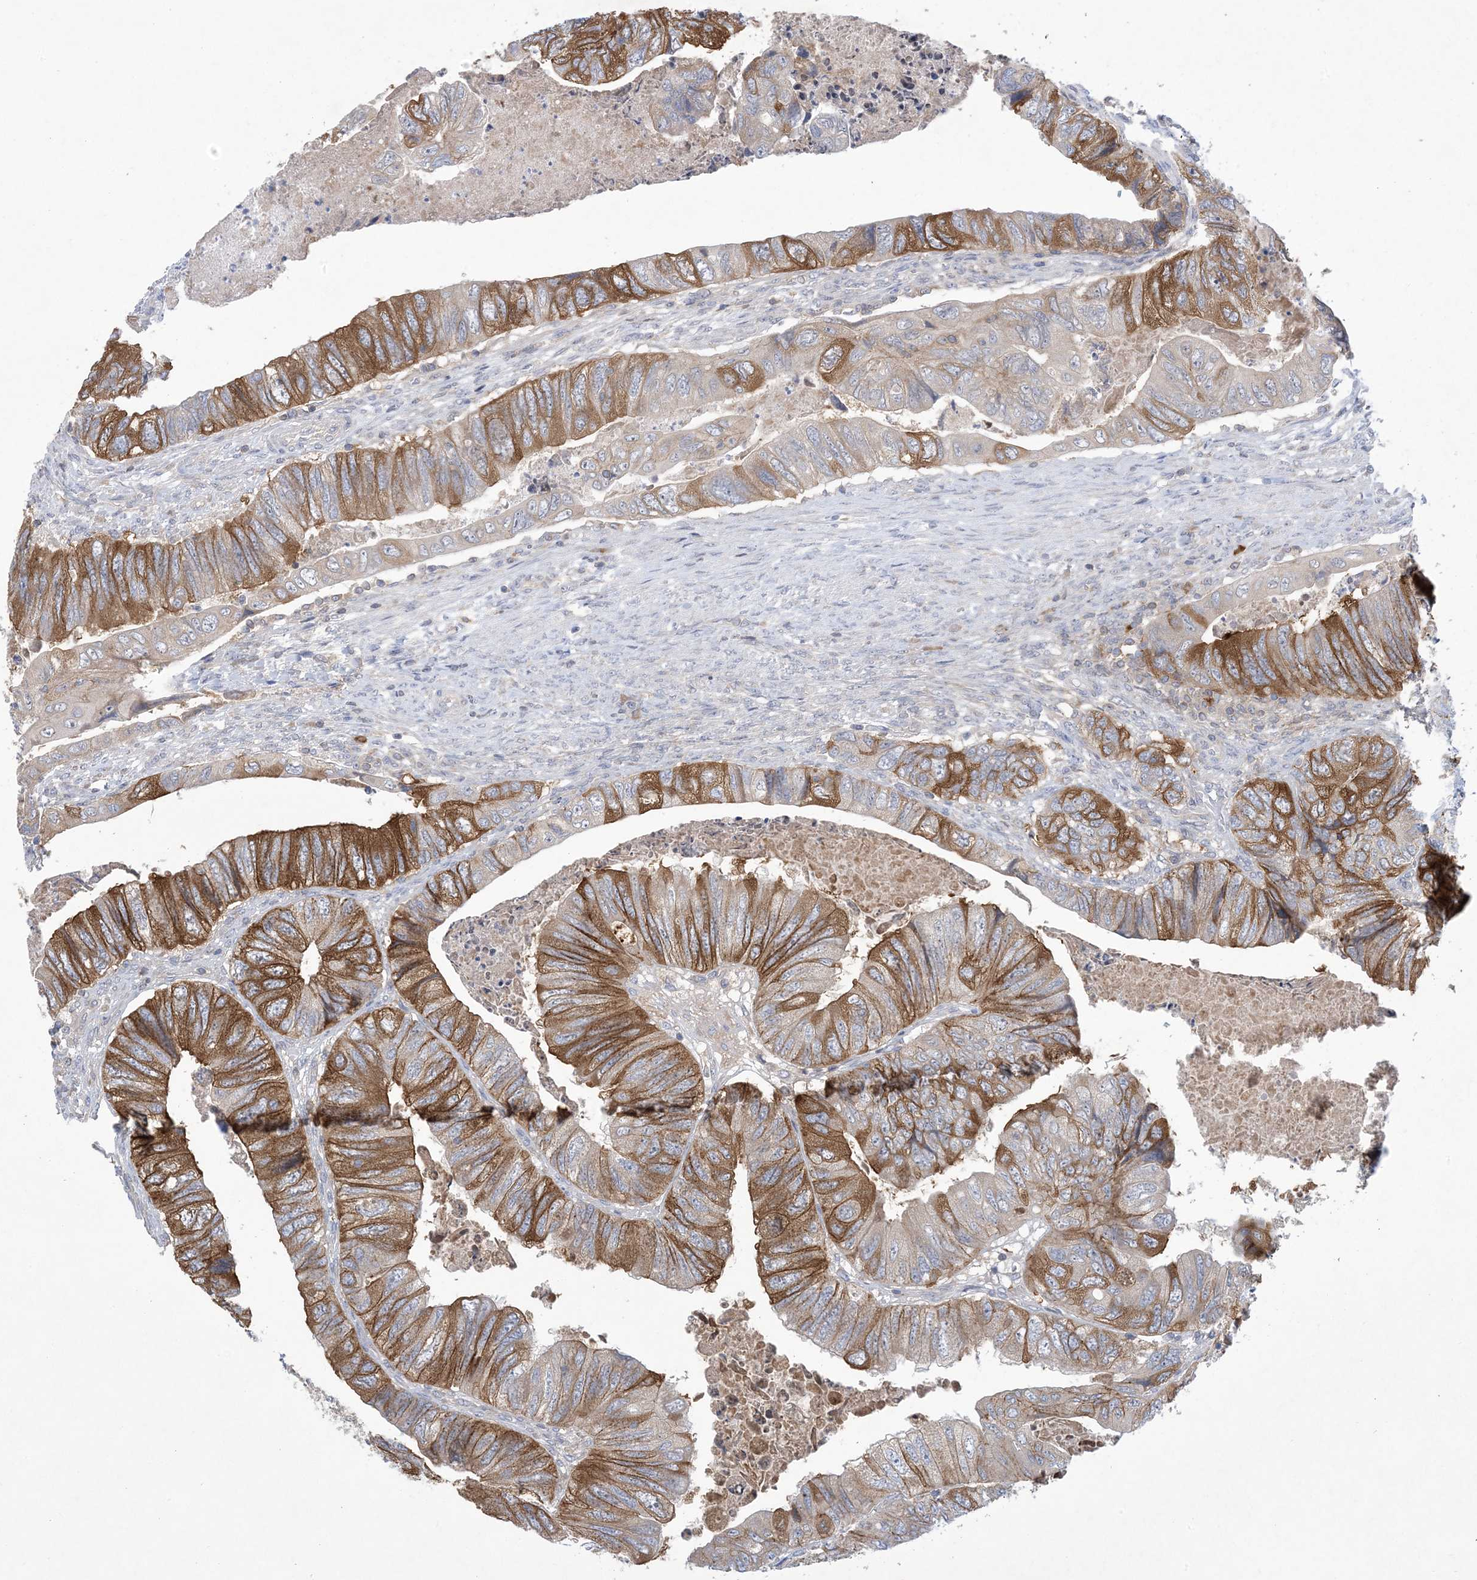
{"staining": {"intensity": "strong", "quantity": "25%-75%", "location": "cytoplasmic/membranous"}, "tissue": "colorectal cancer", "cell_type": "Tumor cells", "image_type": "cancer", "snomed": [{"axis": "morphology", "description": "Adenocarcinoma, NOS"}, {"axis": "topography", "description": "Rectum"}], "caption": "Human colorectal adenocarcinoma stained with a brown dye demonstrates strong cytoplasmic/membranous positive positivity in about 25%-75% of tumor cells.", "gene": "AOC1", "patient": {"sex": "male", "age": 63}}